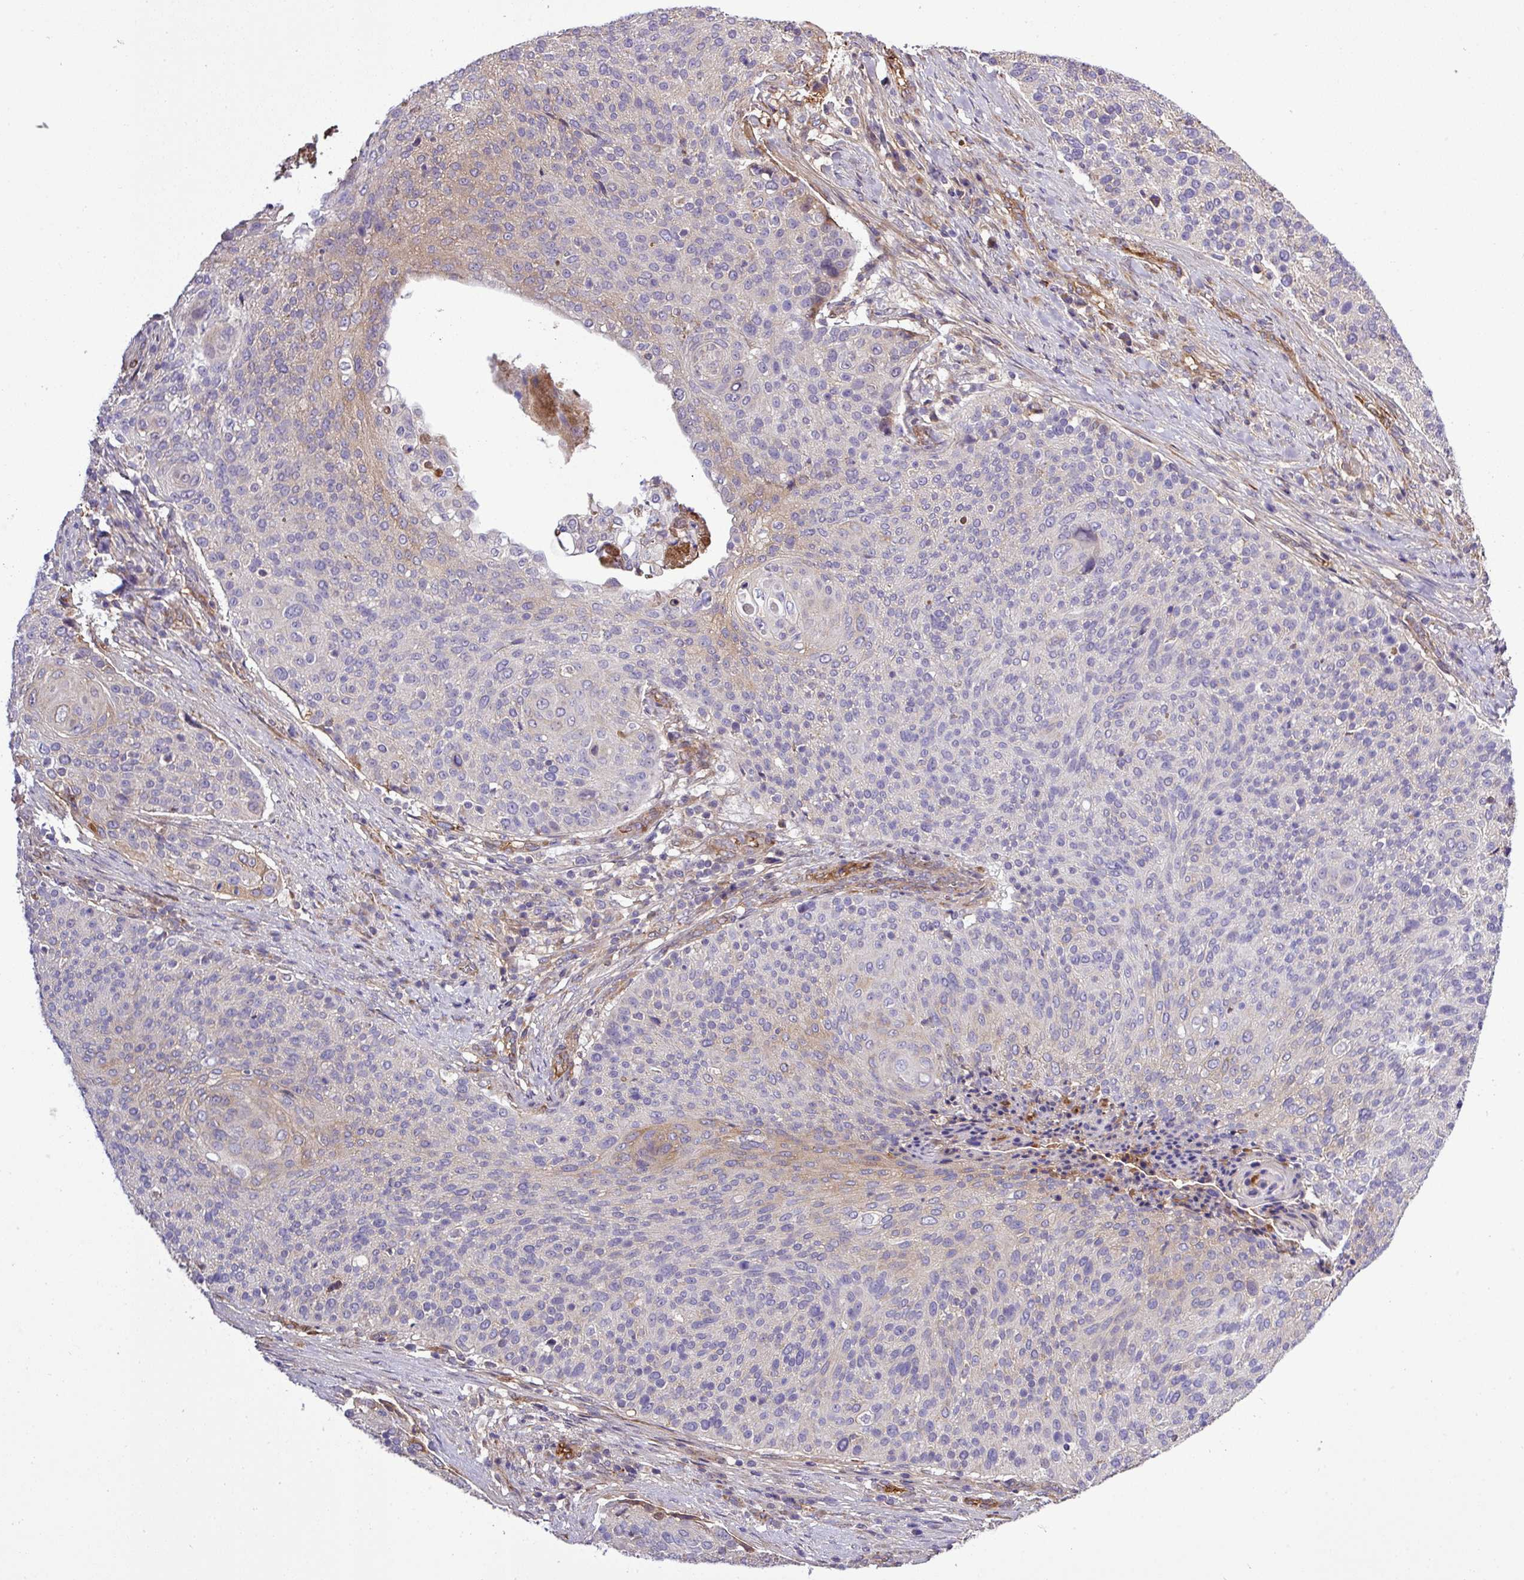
{"staining": {"intensity": "moderate", "quantity": "25%-75%", "location": "cytoplasmic/membranous"}, "tissue": "cervical cancer", "cell_type": "Tumor cells", "image_type": "cancer", "snomed": [{"axis": "morphology", "description": "Squamous cell carcinoma, NOS"}, {"axis": "topography", "description": "Cervix"}], "caption": "Immunohistochemical staining of squamous cell carcinoma (cervical) displays medium levels of moderate cytoplasmic/membranous protein expression in approximately 25%-75% of tumor cells. Nuclei are stained in blue.", "gene": "CWH43", "patient": {"sex": "female", "age": 31}}